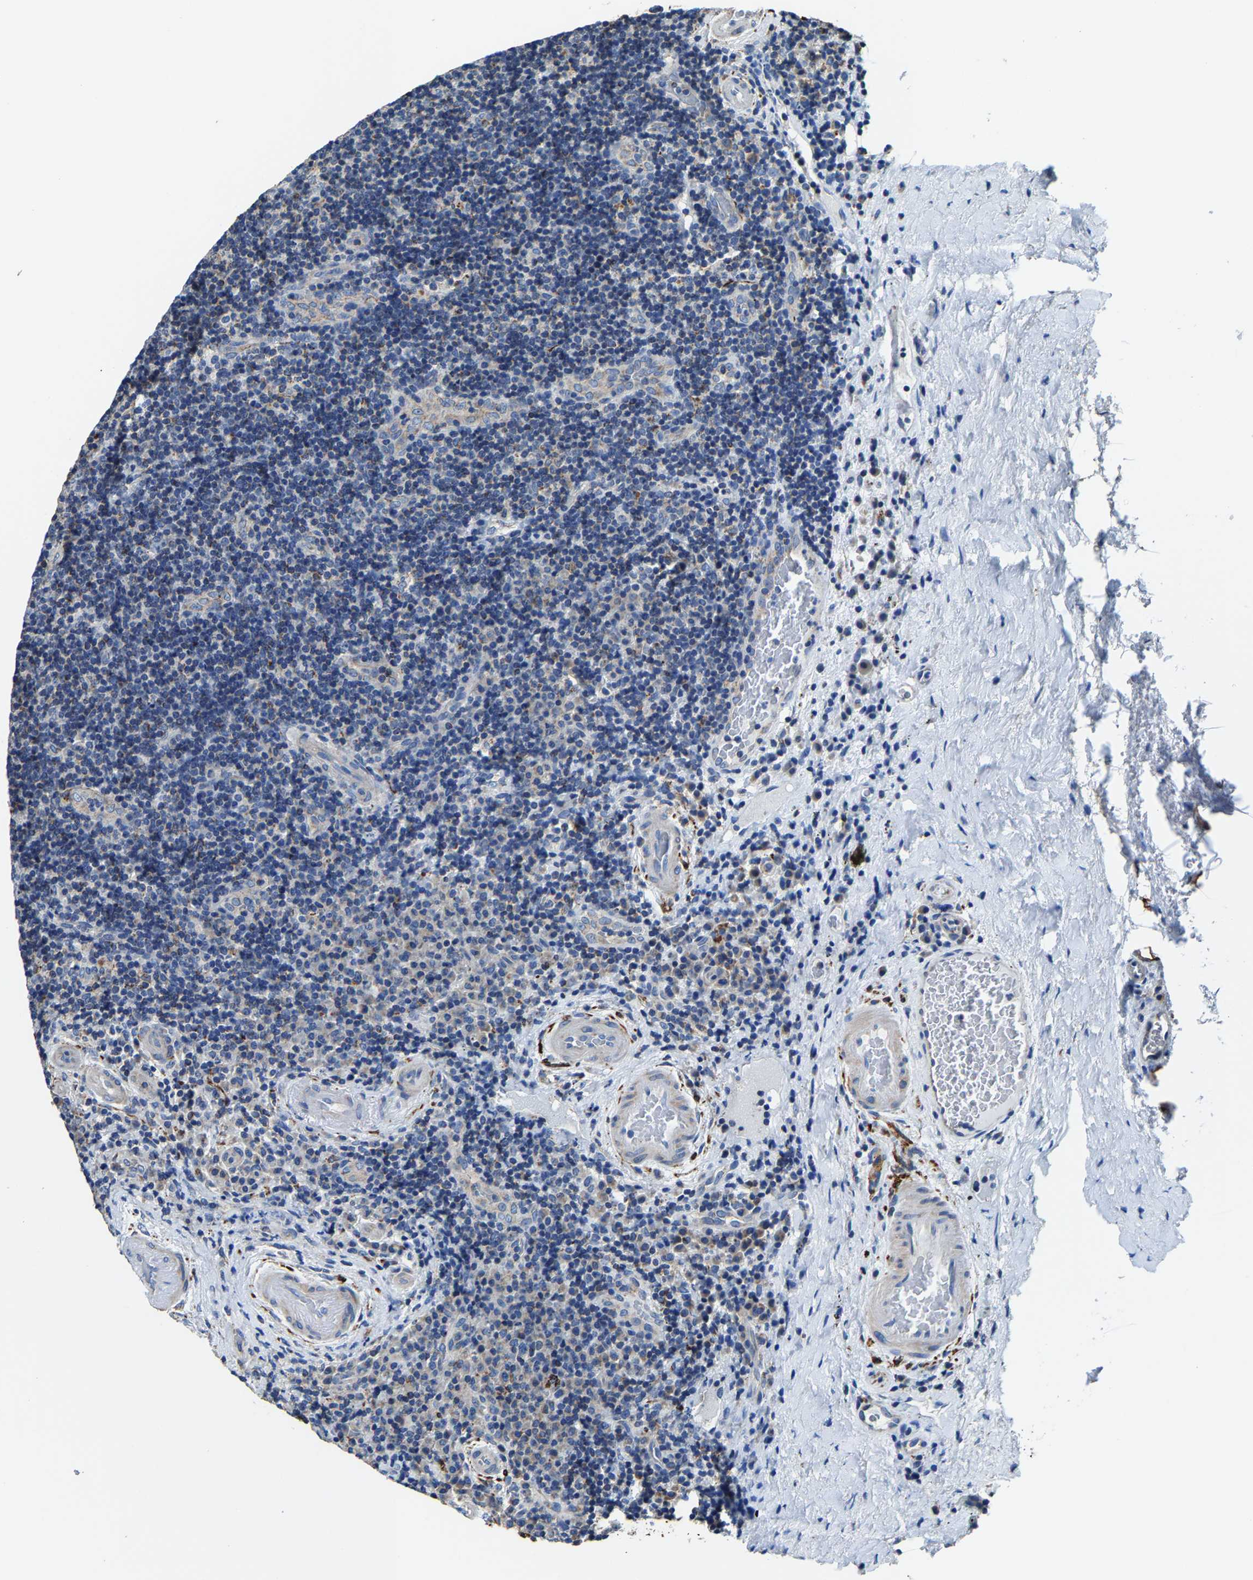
{"staining": {"intensity": "negative", "quantity": "none", "location": "none"}, "tissue": "lymphoma", "cell_type": "Tumor cells", "image_type": "cancer", "snomed": [{"axis": "morphology", "description": "Malignant lymphoma, non-Hodgkin's type, High grade"}, {"axis": "topography", "description": "Tonsil"}], "caption": "A photomicrograph of lymphoma stained for a protein reveals no brown staining in tumor cells. (Brightfield microscopy of DAB (3,3'-diaminobenzidine) immunohistochemistry (IHC) at high magnification).", "gene": "AGK", "patient": {"sex": "female", "age": 36}}